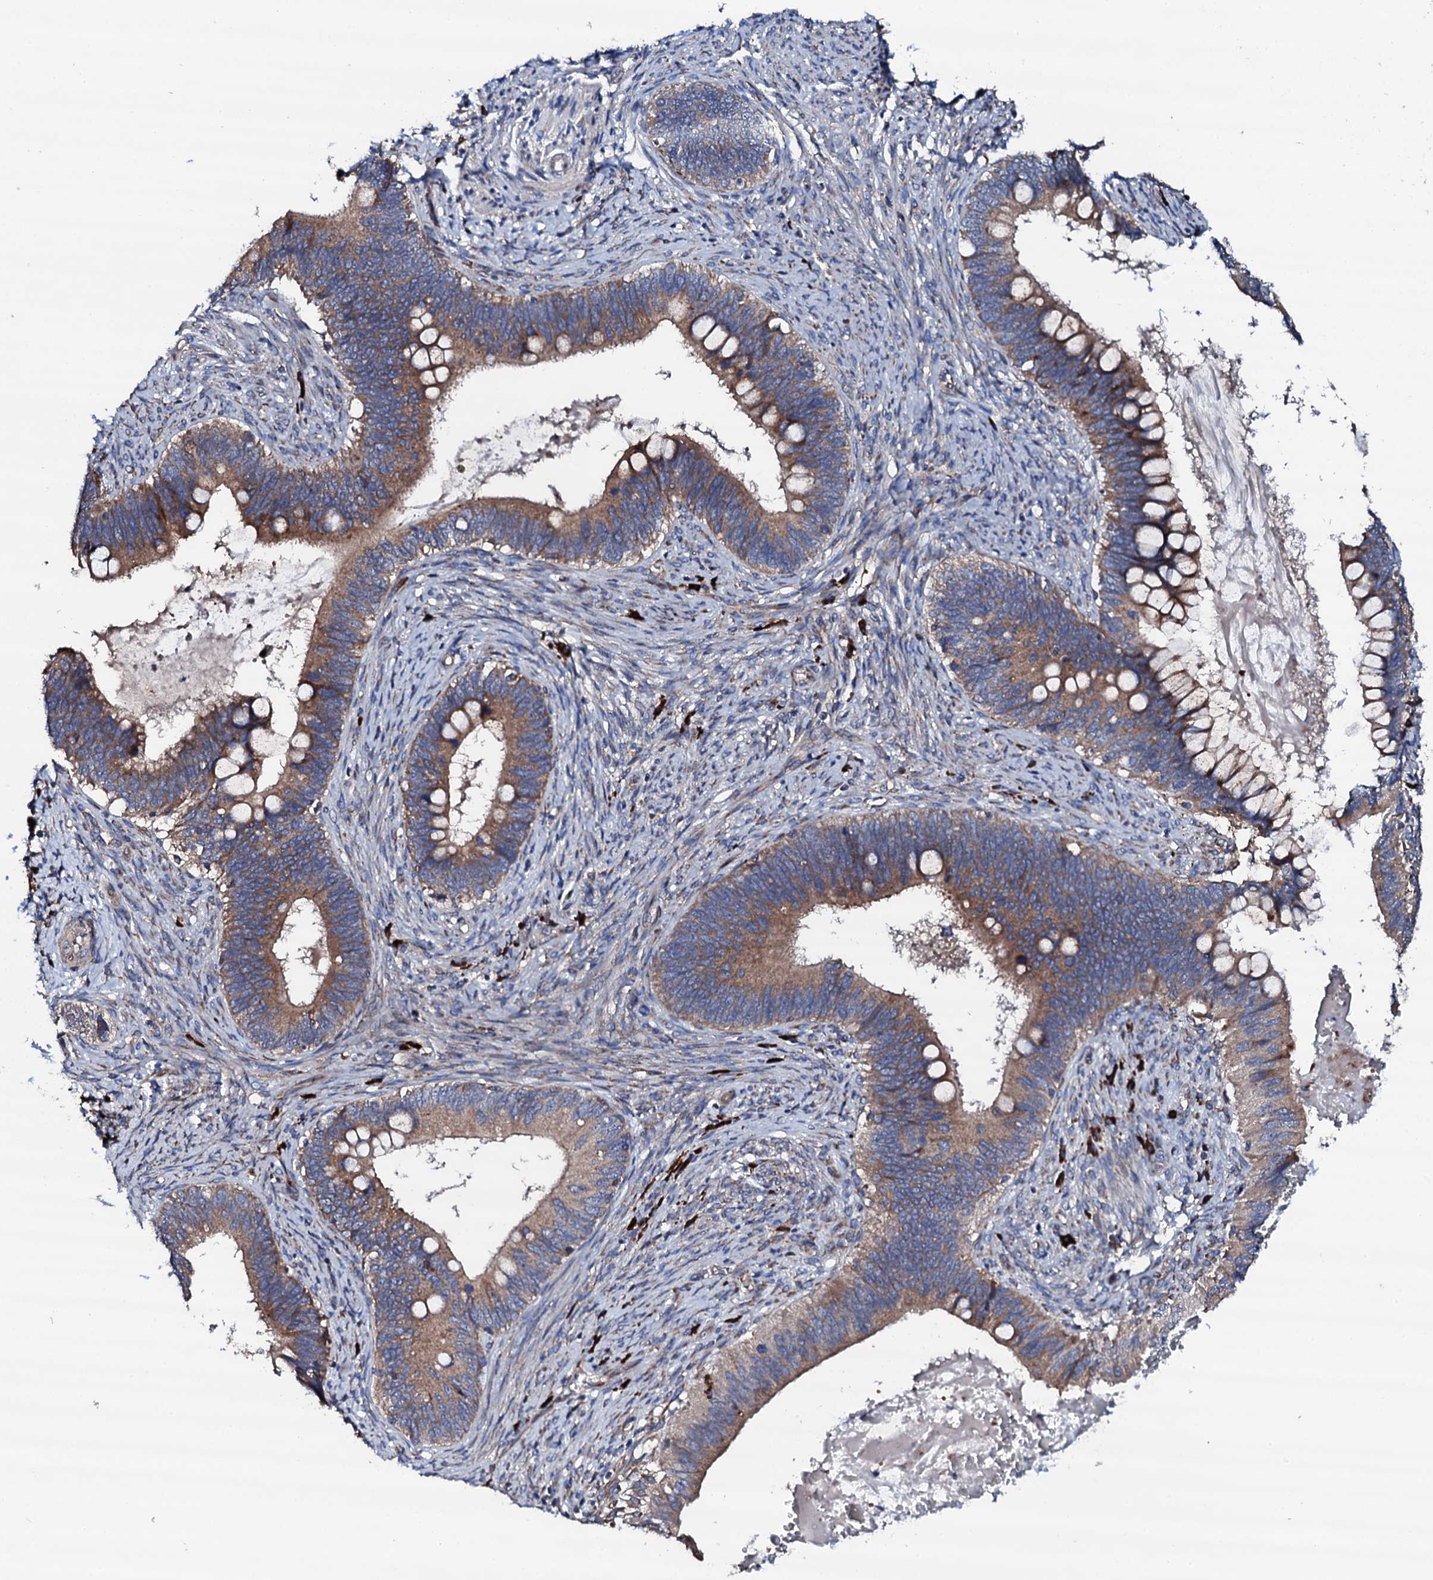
{"staining": {"intensity": "moderate", "quantity": ">75%", "location": "cytoplasmic/membranous"}, "tissue": "cervical cancer", "cell_type": "Tumor cells", "image_type": "cancer", "snomed": [{"axis": "morphology", "description": "Adenocarcinoma, NOS"}, {"axis": "topography", "description": "Cervix"}], "caption": "A histopathology image of cervical cancer stained for a protein displays moderate cytoplasmic/membranous brown staining in tumor cells.", "gene": "LIPT2", "patient": {"sex": "female", "age": 42}}